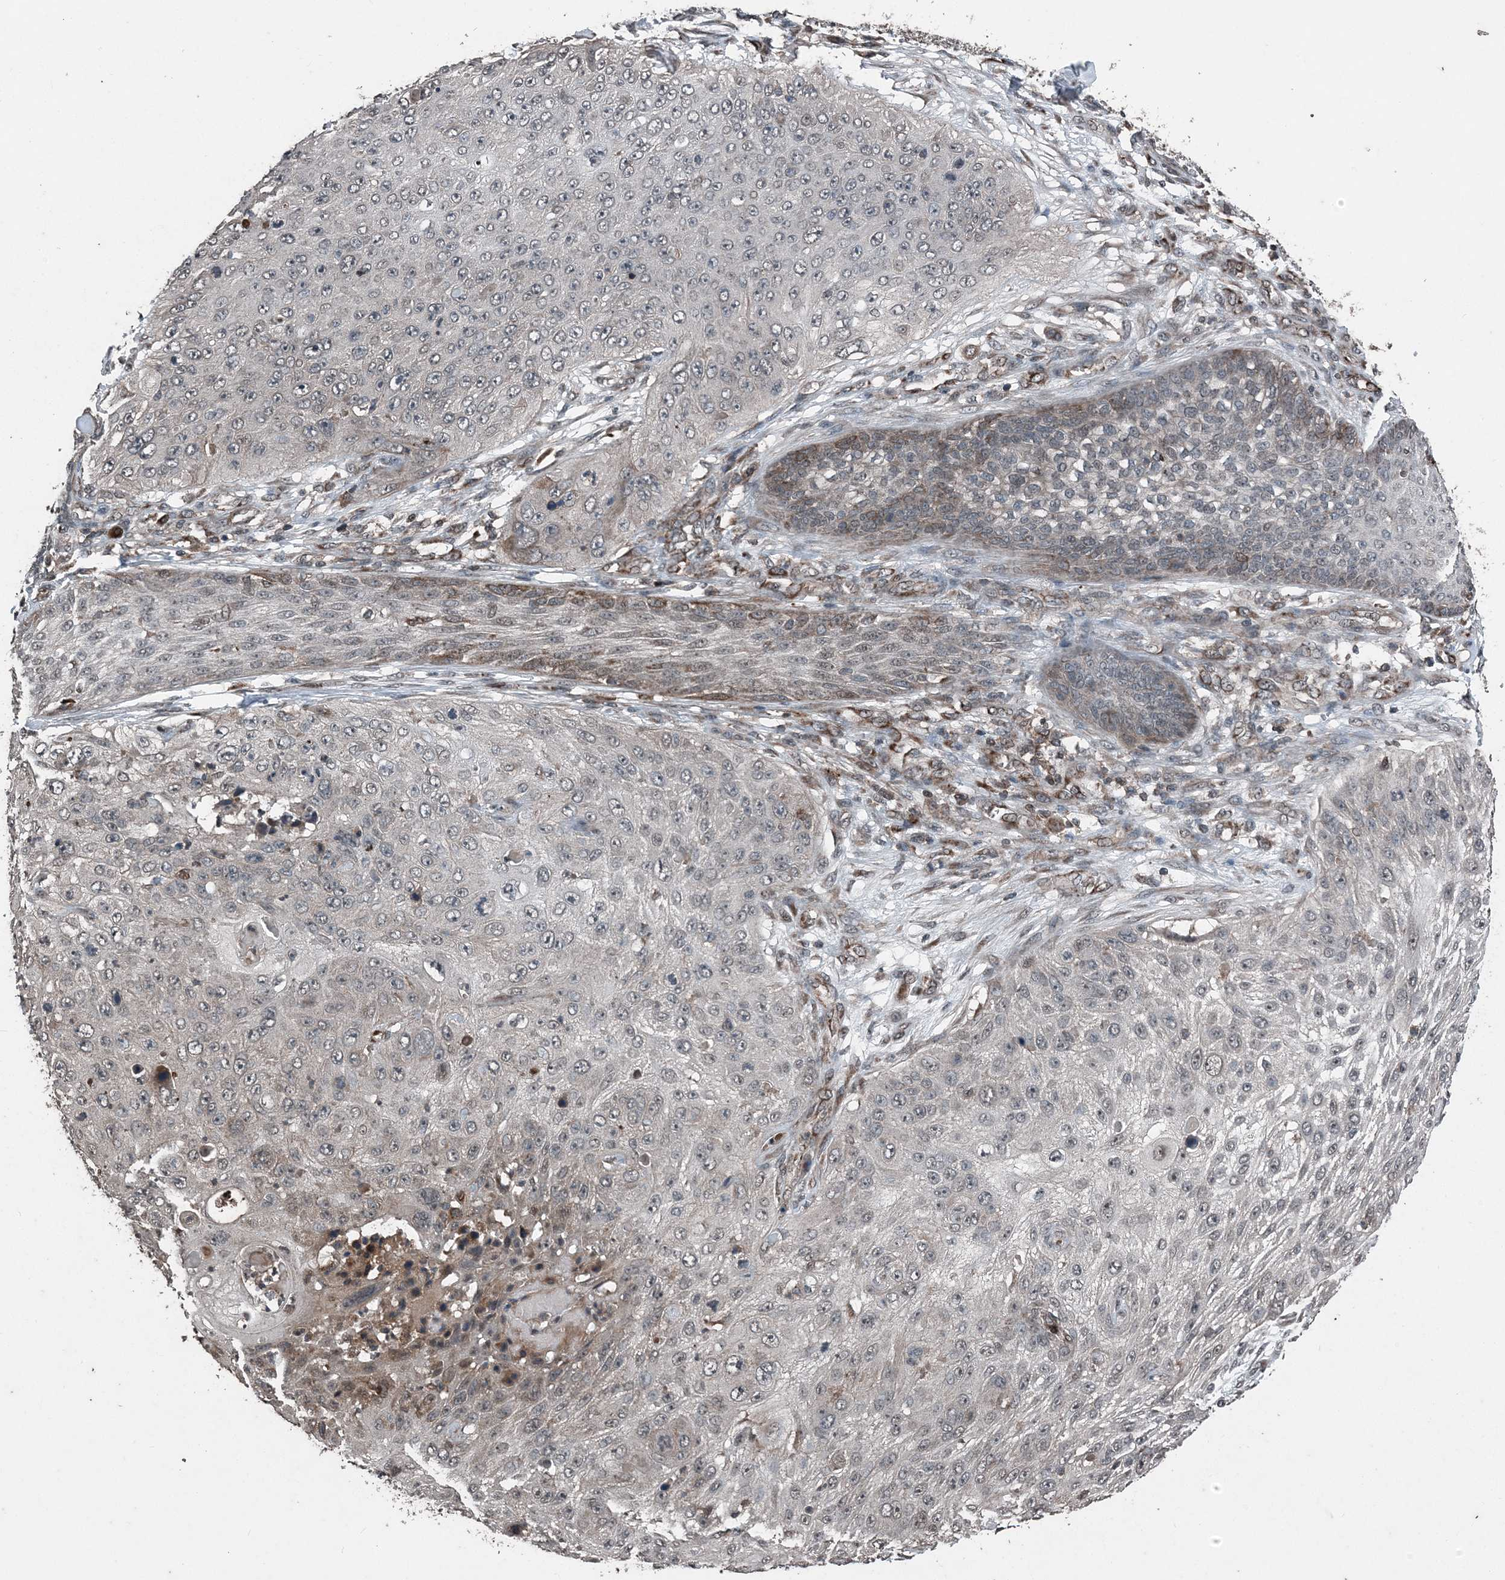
{"staining": {"intensity": "weak", "quantity": "<25%", "location": "cytoplasmic/membranous"}, "tissue": "skin cancer", "cell_type": "Tumor cells", "image_type": "cancer", "snomed": [{"axis": "morphology", "description": "Squamous cell carcinoma, NOS"}, {"axis": "topography", "description": "Skin"}], "caption": "There is no significant positivity in tumor cells of skin cancer.", "gene": "CFL1", "patient": {"sex": "female", "age": 80}}